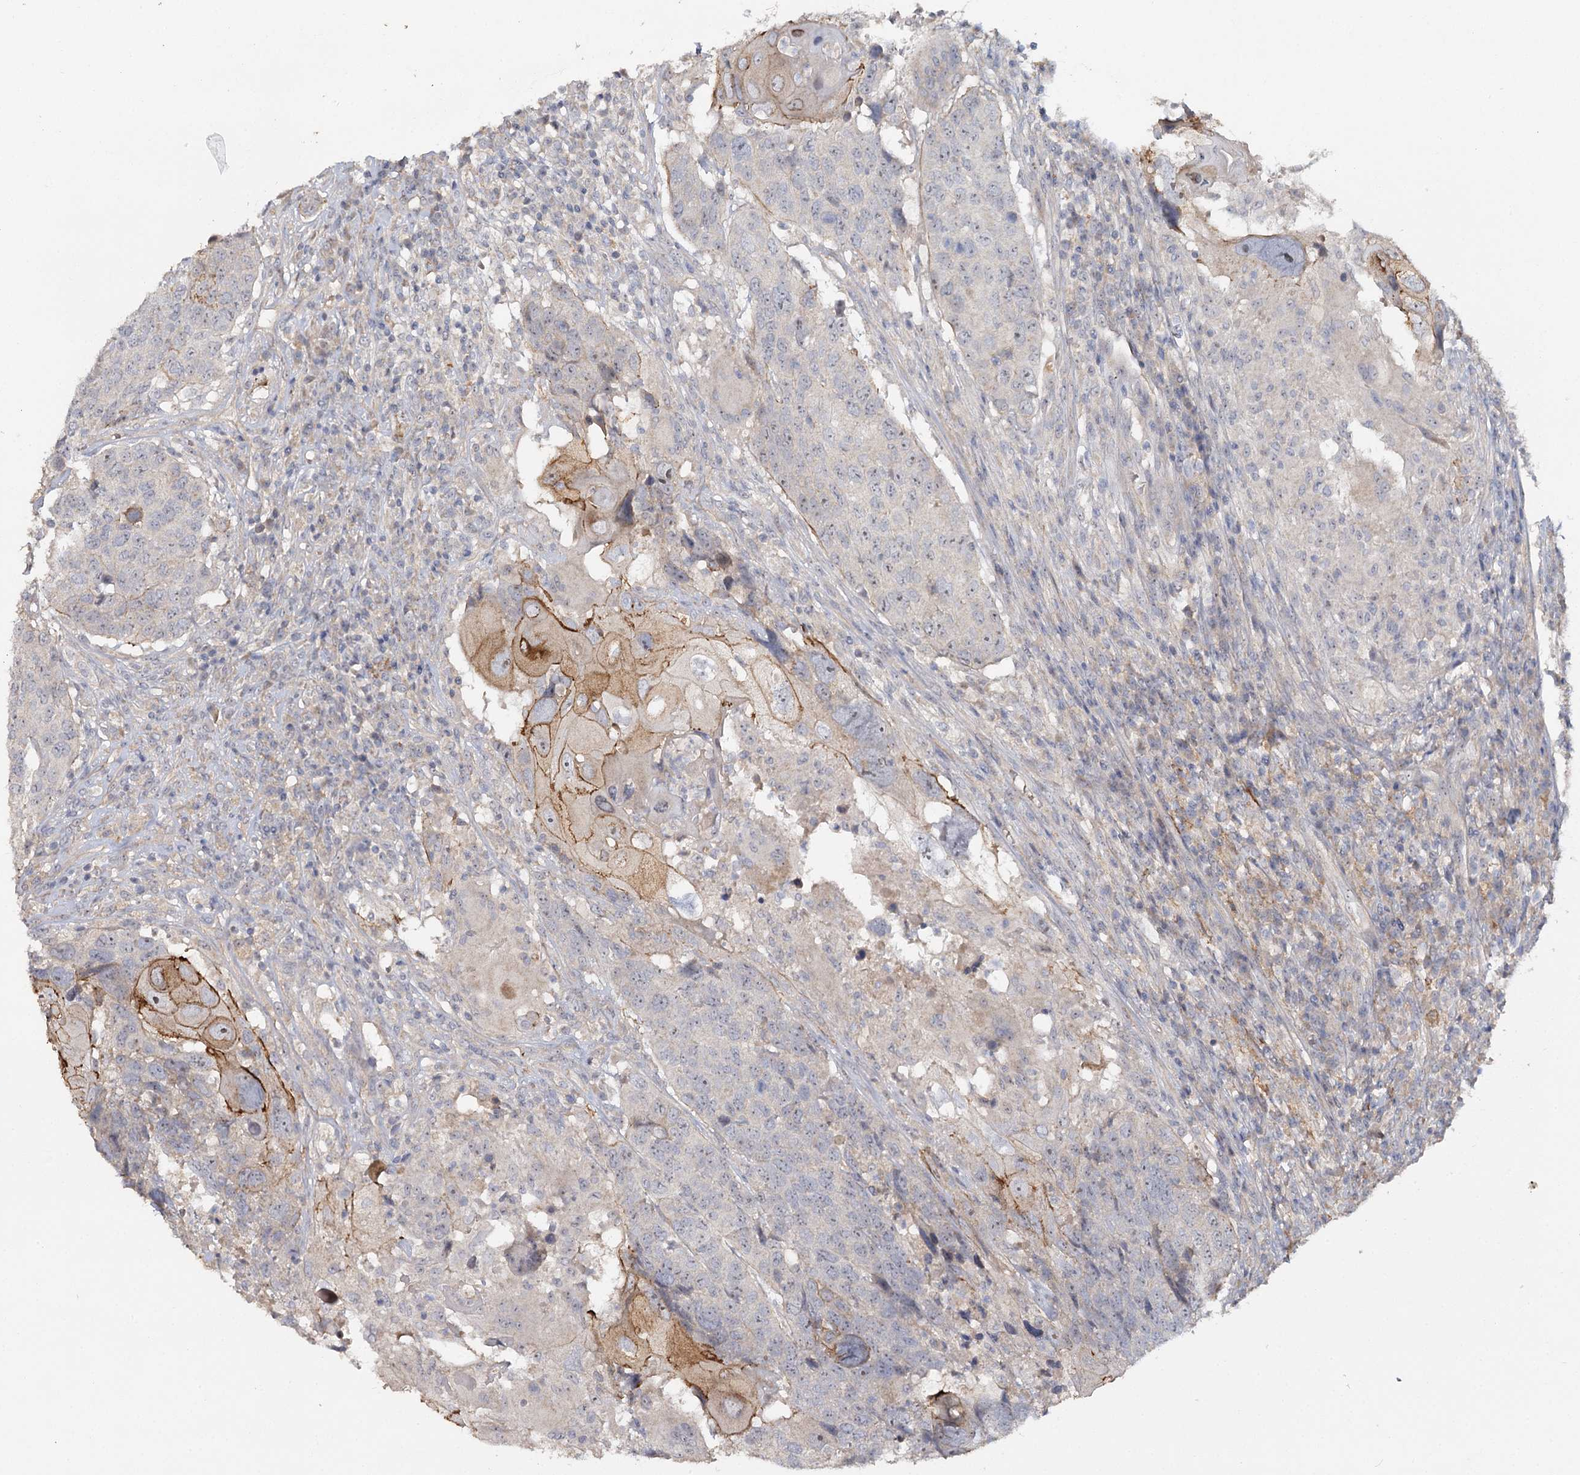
{"staining": {"intensity": "moderate", "quantity": "<25%", "location": "cytoplasmic/membranous,nuclear"}, "tissue": "head and neck cancer", "cell_type": "Tumor cells", "image_type": "cancer", "snomed": [{"axis": "morphology", "description": "Squamous cell carcinoma, NOS"}, {"axis": "topography", "description": "Head-Neck"}], "caption": "Moderate cytoplasmic/membranous and nuclear staining is present in approximately <25% of tumor cells in head and neck squamous cell carcinoma.", "gene": "ANGPTL5", "patient": {"sex": "male", "age": 66}}